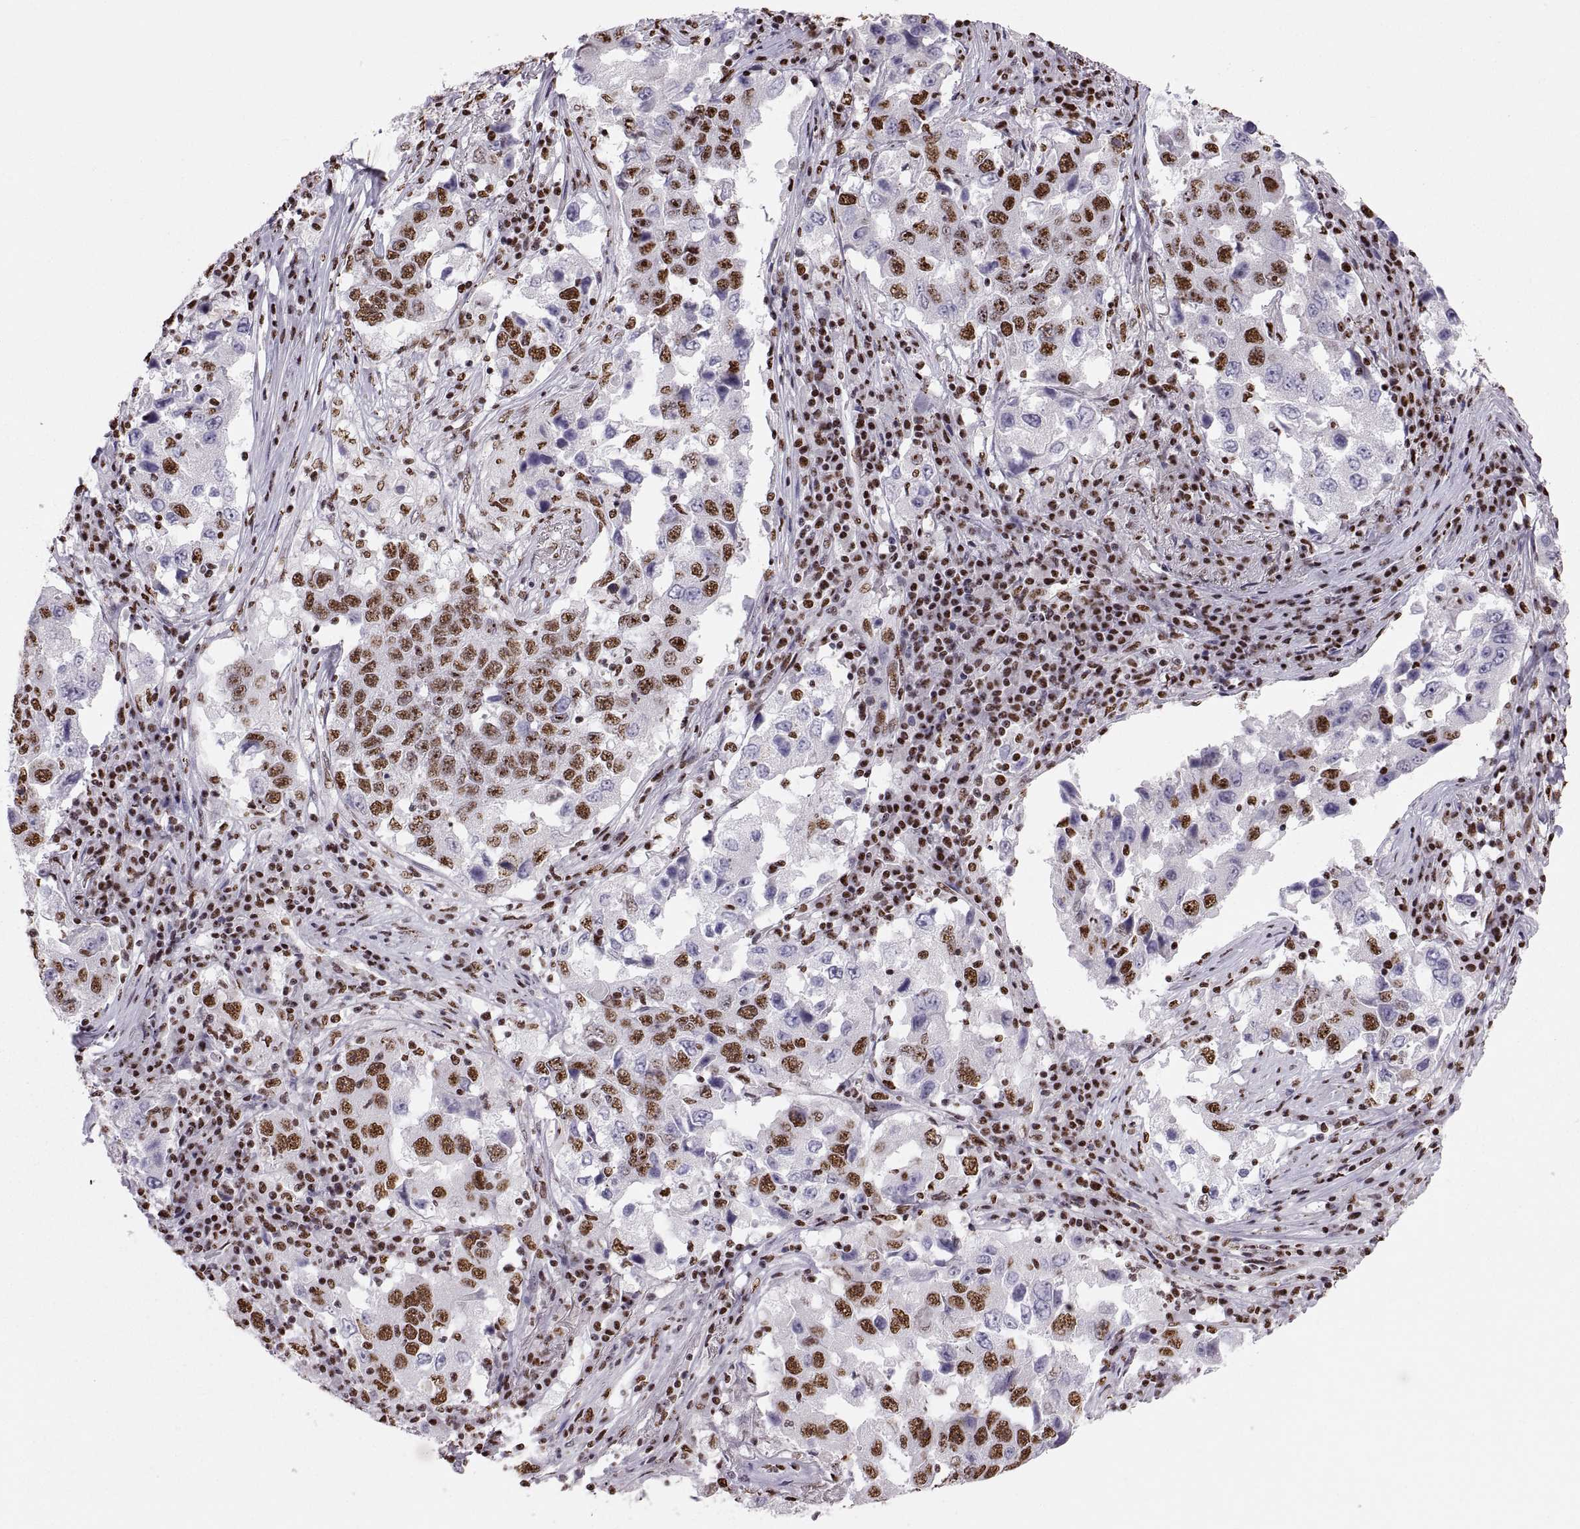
{"staining": {"intensity": "moderate", "quantity": "25%-75%", "location": "nuclear"}, "tissue": "lung cancer", "cell_type": "Tumor cells", "image_type": "cancer", "snomed": [{"axis": "morphology", "description": "Adenocarcinoma, NOS"}, {"axis": "topography", "description": "Lung"}], "caption": "Moderate nuclear protein positivity is appreciated in approximately 25%-75% of tumor cells in lung cancer (adenocarcinoma). (Brightfield microscopy of DAB IHC at high magnification).", "gene": "SNAI1", "patient": {"sex": "male", "age": 73}}